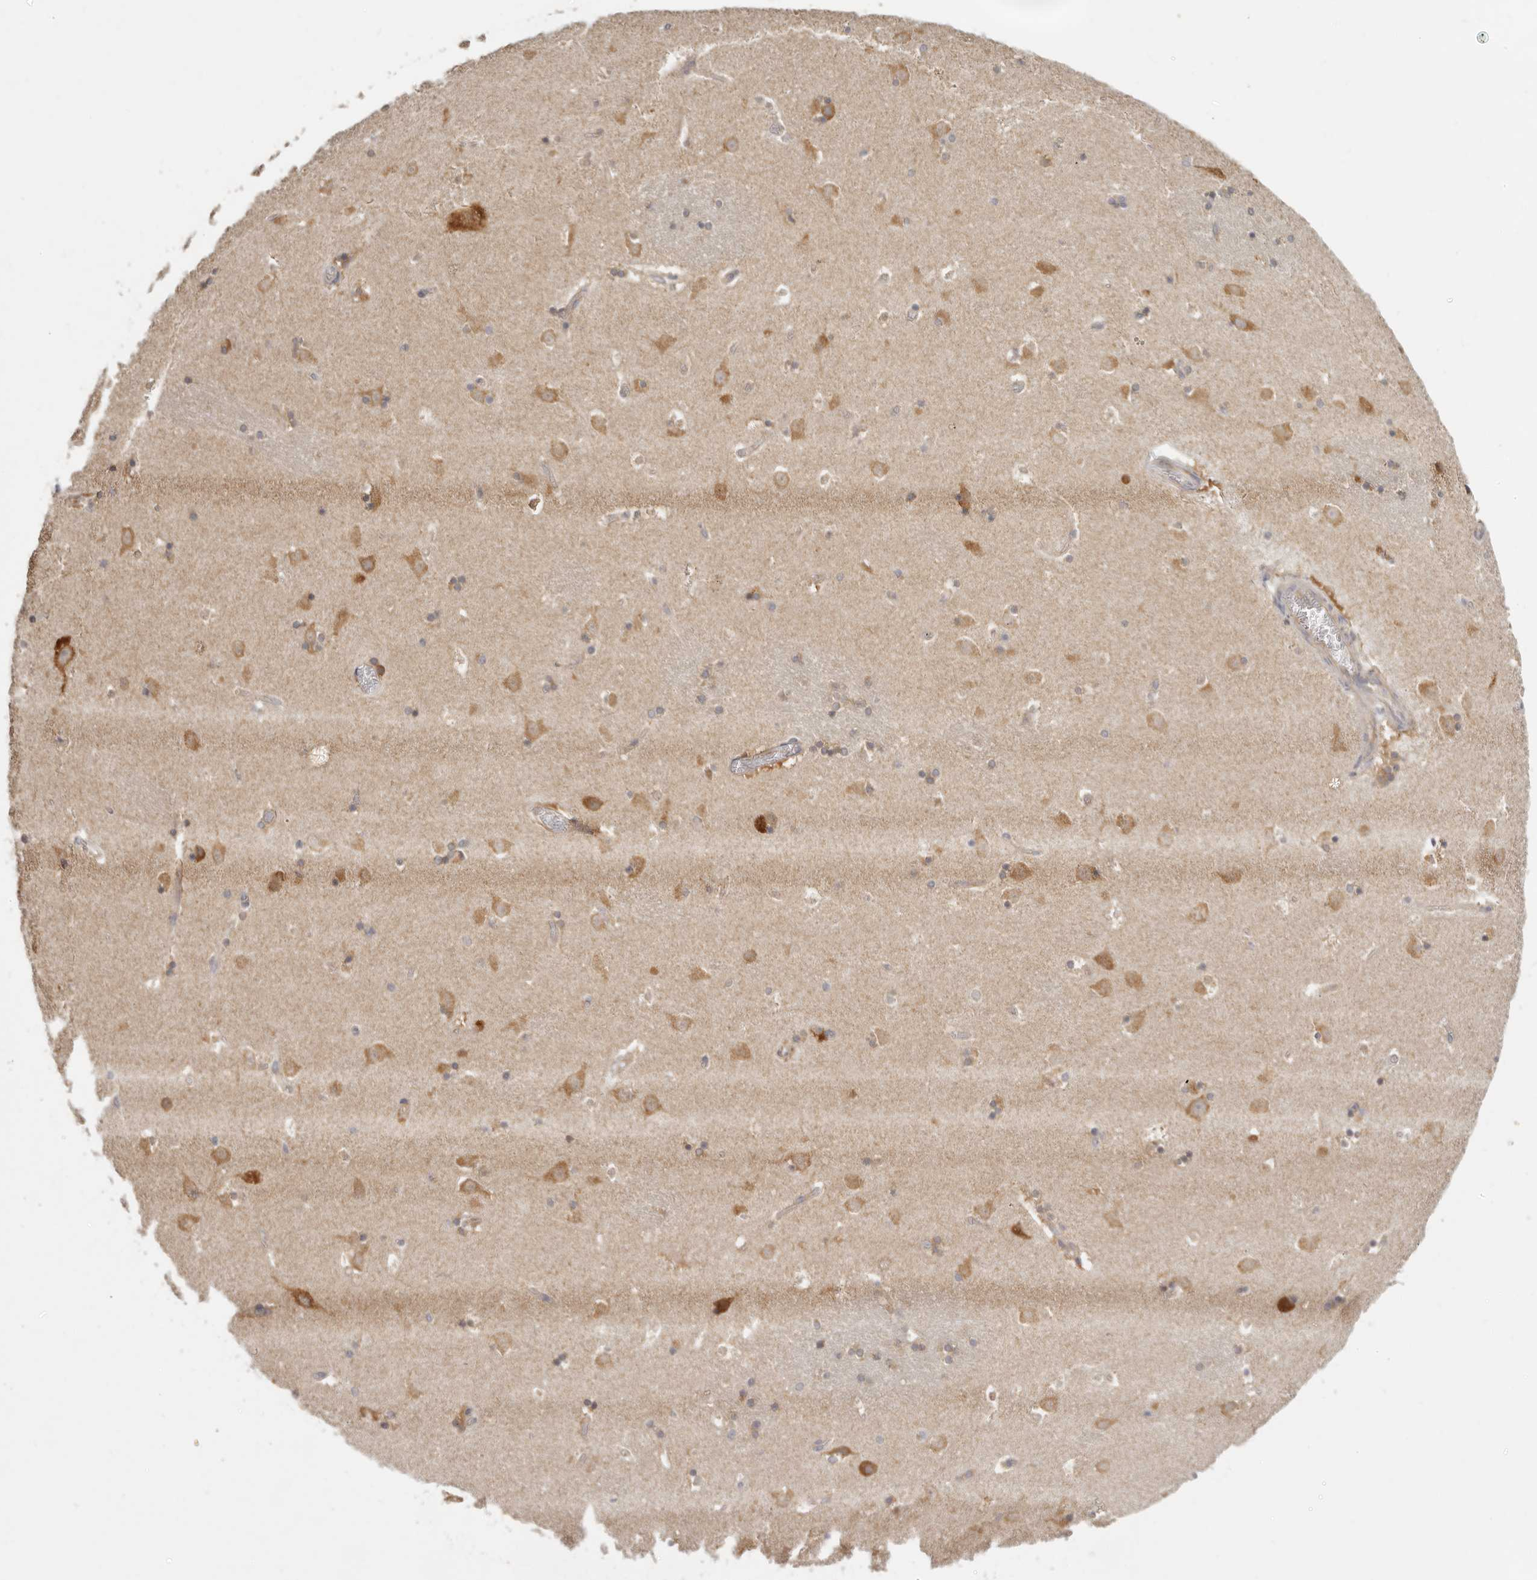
{"staining": {"intensity": "moderate", "quantity": "25%-75%", "location": "cytoplasmic/membranous"}, "tissue": "caudate", "cell_type": "Glial cells", "image_type": "normal", "snomed": [{"axis": "morphology", "description": "Normal tissue, NOS"}, {"axis": "topography", "description": "Lateral ventricle wall"}], "caption": "An image of caudate stained for a protein reveals moderate cytoplasmic/membranous brown staining in glial cells. The staining was performed using DAB (3,3'-diaminobenzidine), with brown indicating positive protein expression. Nuclei are stained blue with hematoxylin.", "gene": "EEF1E1", "patient": {"sex": "male", "age": 45}}